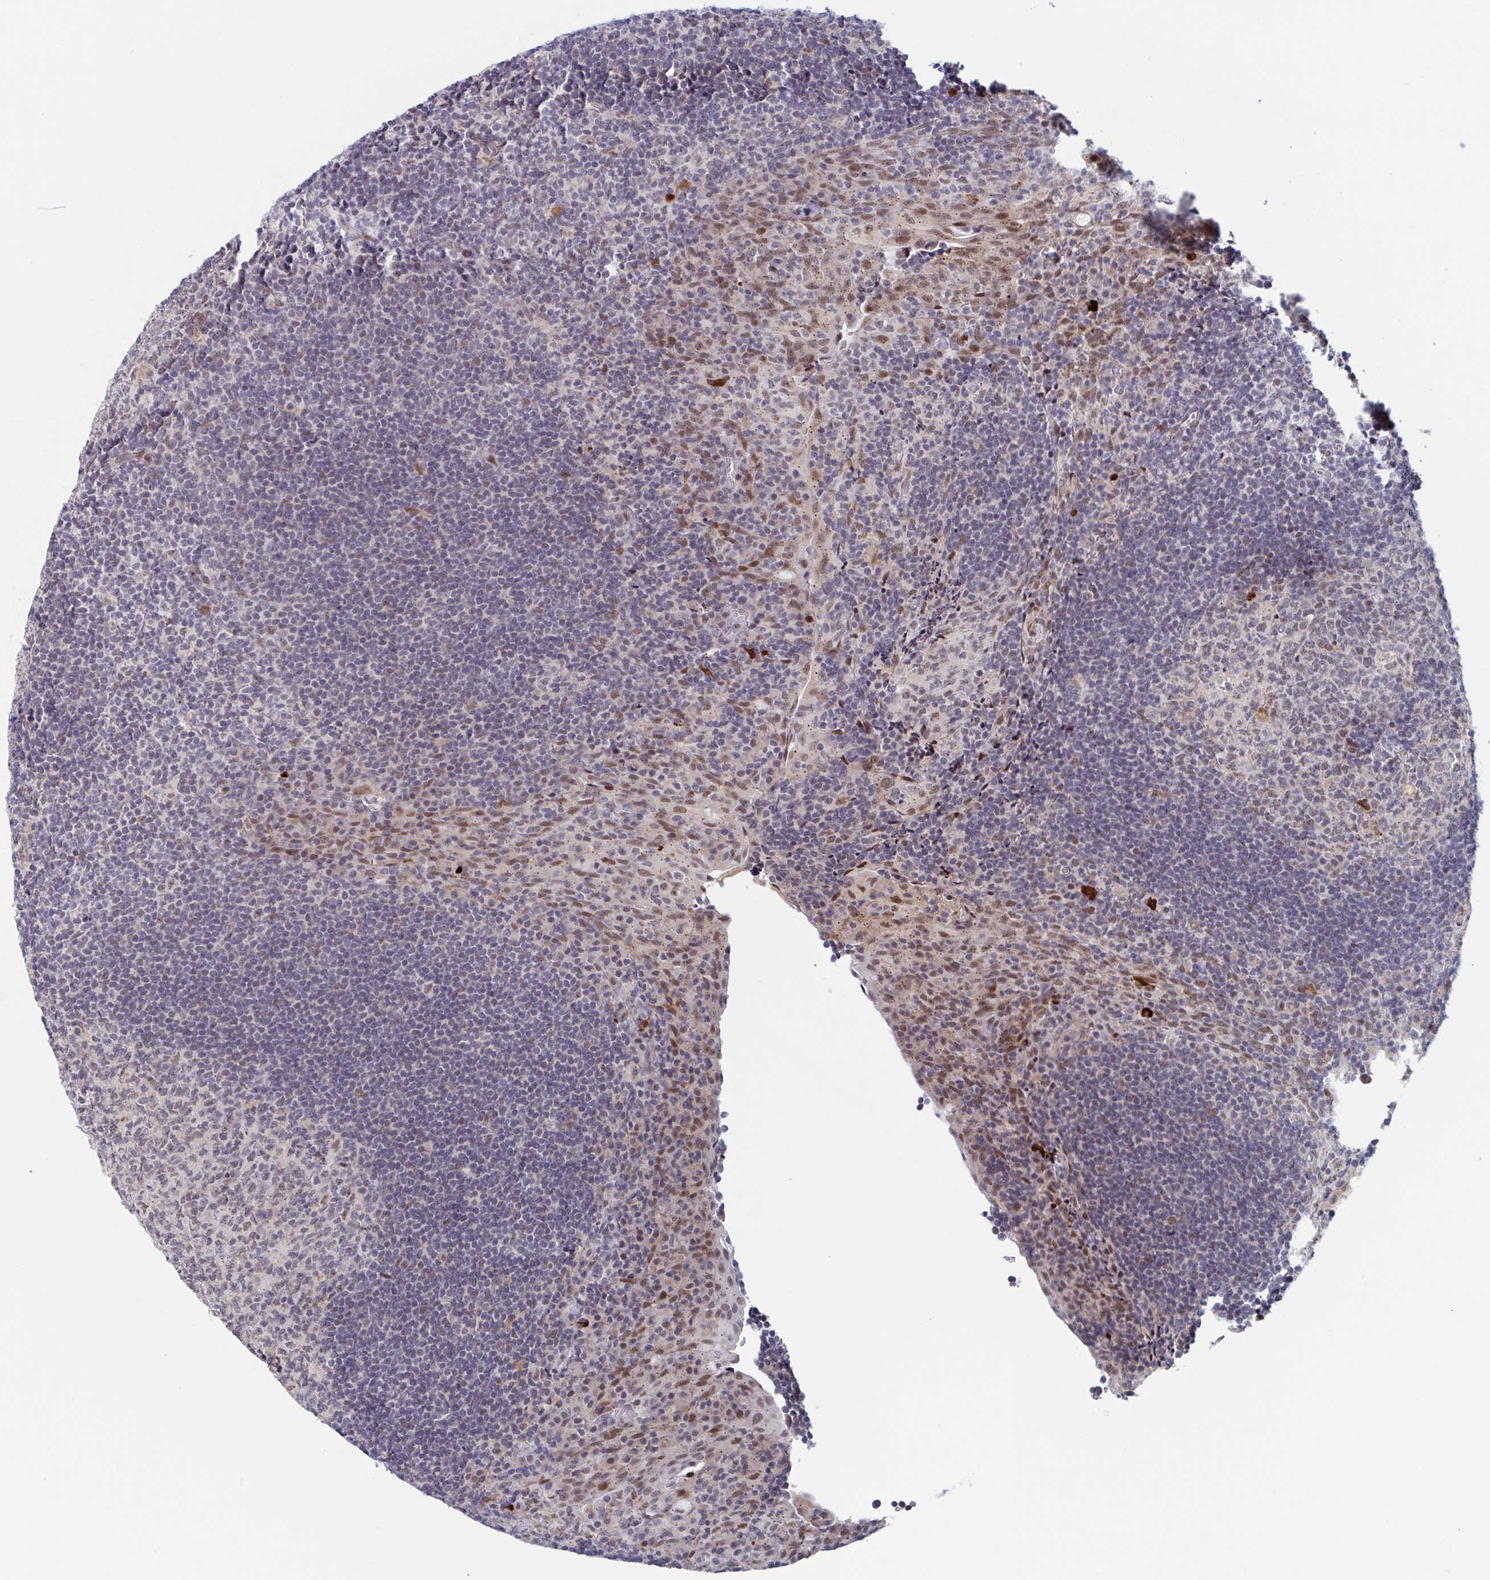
{"staining": {"intensity": "moderate", "quantity": "<25%", "location": "nuclear"}, "tissue": "tonsil", "cell_type": "Germinal center cells", "image_type": "normal", "snomed": [{"axis": "morphology", "description": "Normal tissue, NOS"}, {"axis": "topography", "description": "Tonsil"}], "caption": "A high-resolution histopathology image shows immunohistochemistry (IHC) staining of benign tonsil, which displays moderate nuclear expression in about <25% of germinal center cells.", "gene": "RNF212", "patient": {"sex": "male", "age": 17}}